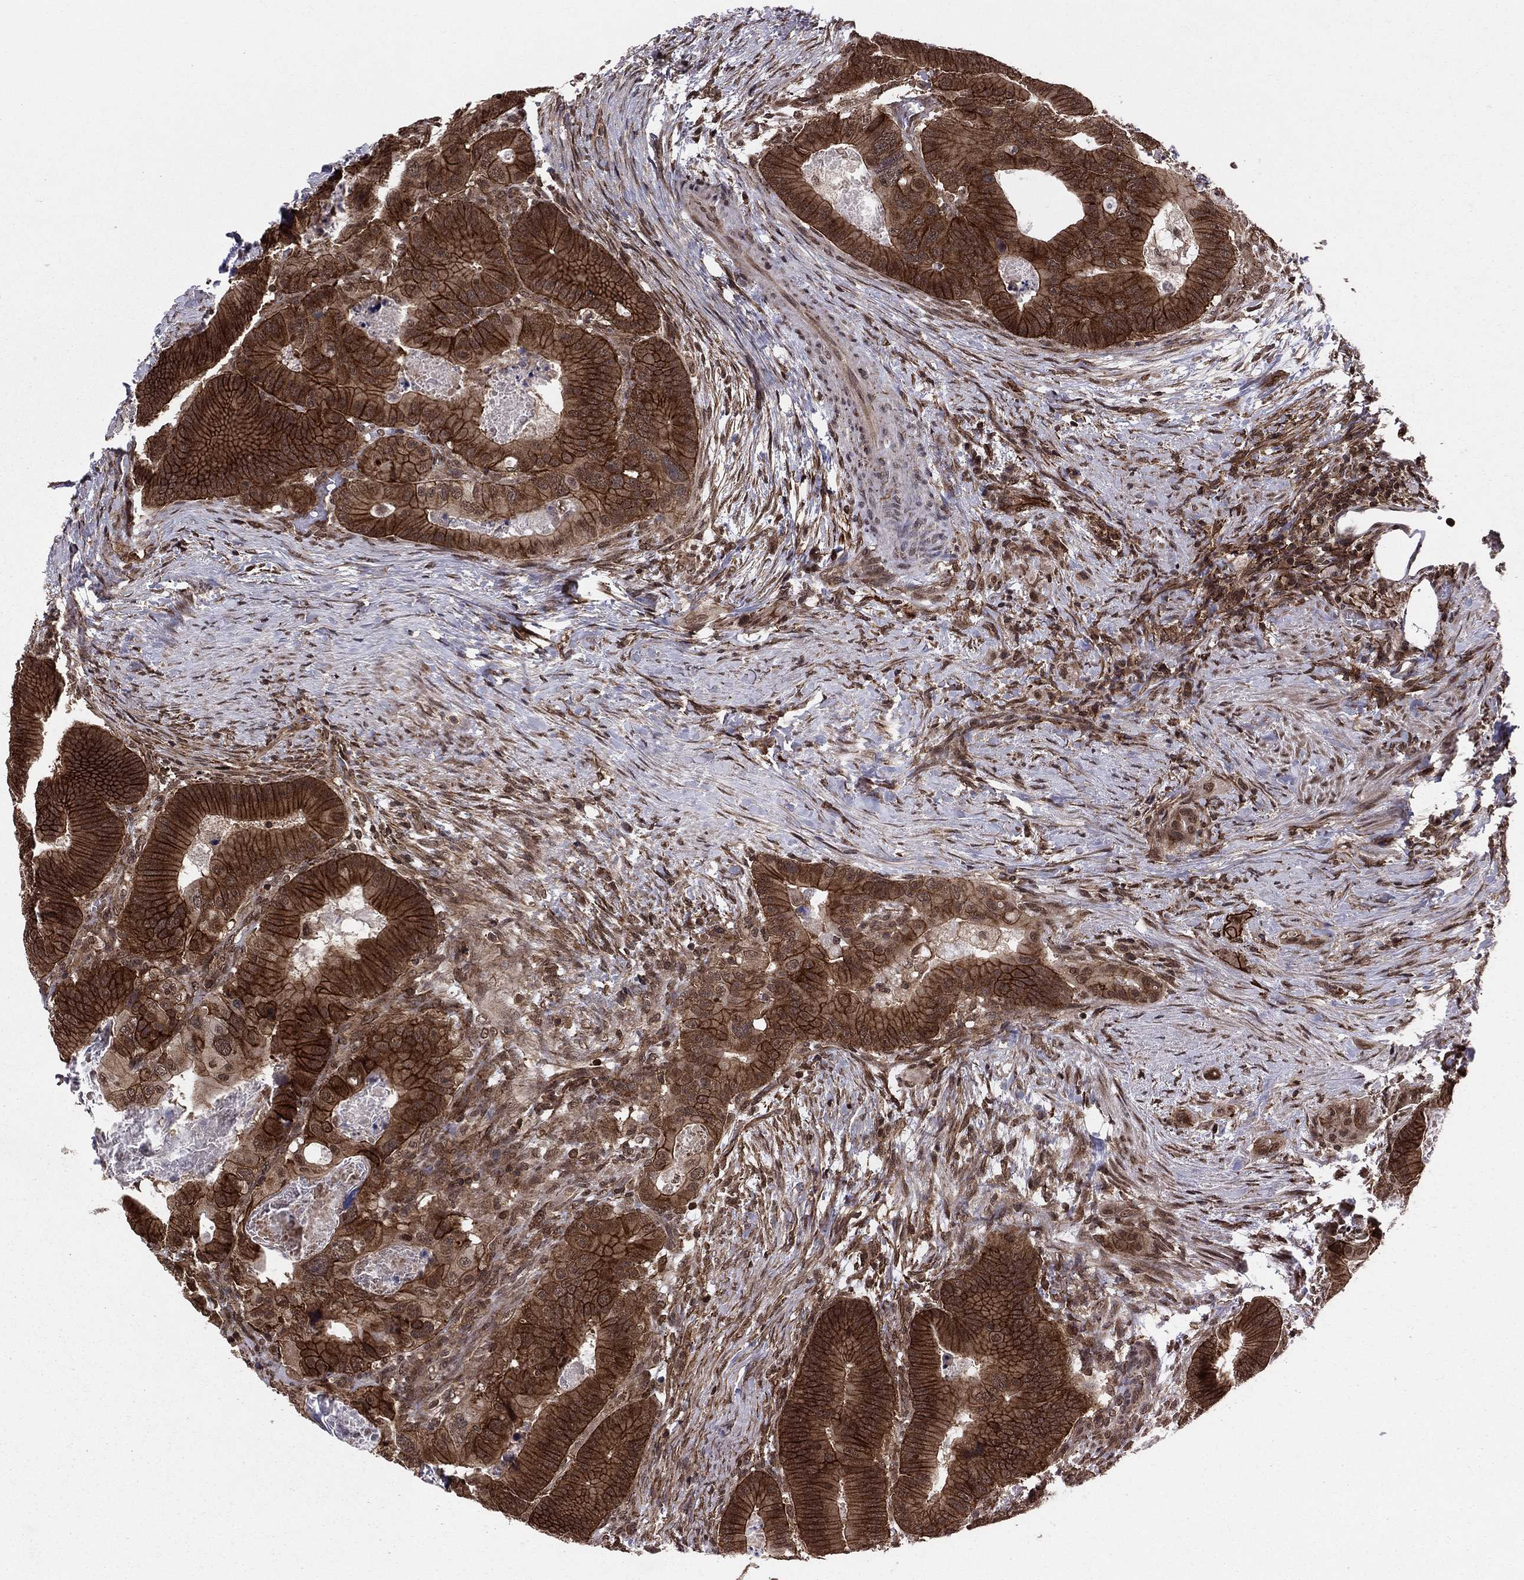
{"staining": {"intensity": "strong", "quantity": ">75%", "location": "cytoplasmic/membranous"}, "tissue": "colorectal cancer", "cell_type": "Tumor cells", "image_type": "cancer", "snomed": [{"axis": "morphology", "description": "Adenocarcinoma, NOS"}, {"axis": "topography", "description": "Rectum"}], "caption": "Colorectal adenocarcinoma stained for a protein reveals strong cytoplasmic/membranous positivity in tumor cells.", "gene": "SSX2IP", "patient": {"sex": "male", "age": 64}}